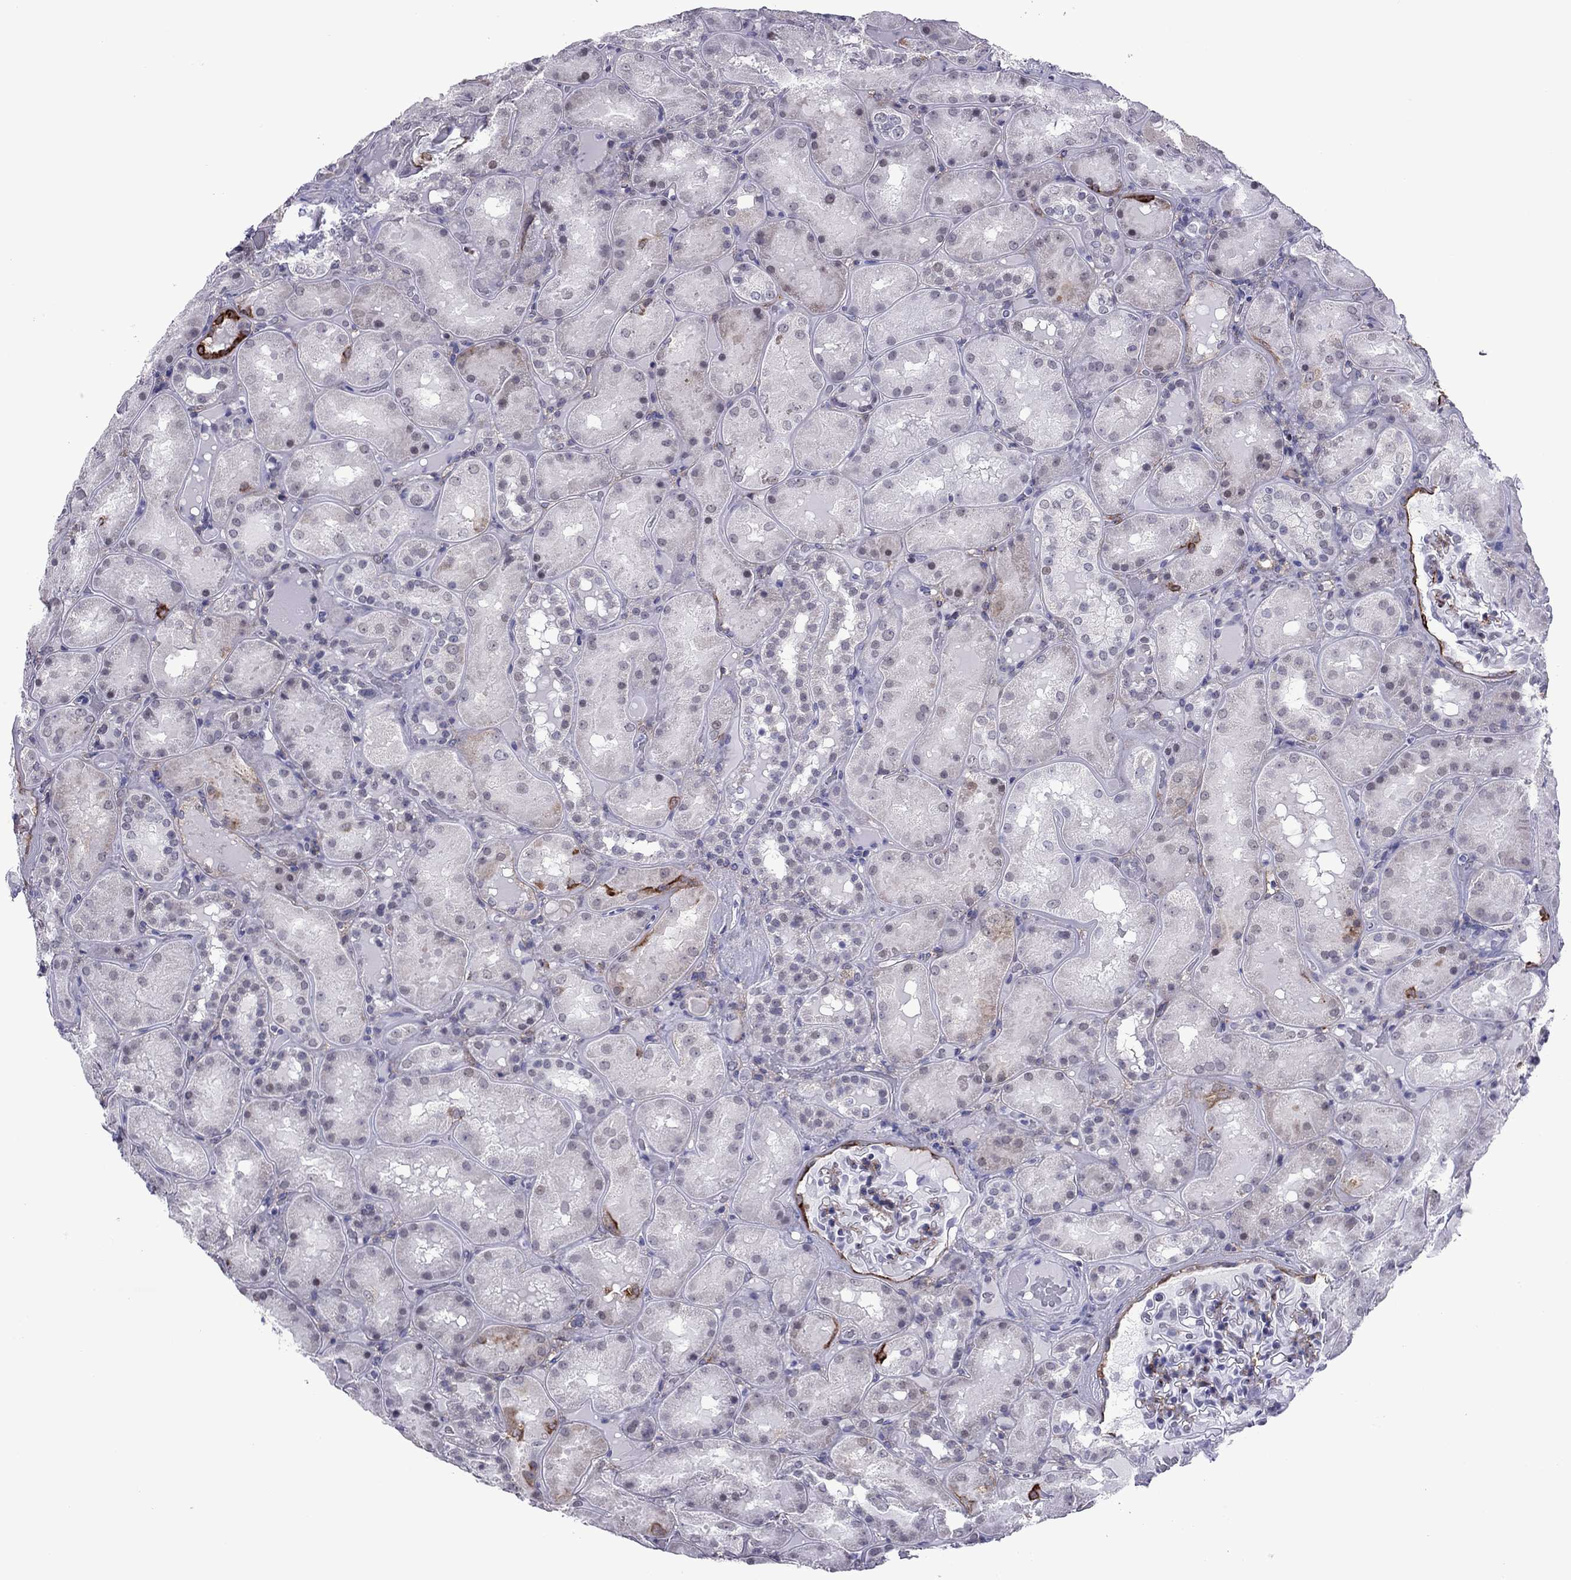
{"staining": {"intensity": "strong", "quantity": "<25%", "location": "cytoplasmic/membranous"}, "tissue": "kidney", "cell_type": "Cells in glomeruli", "image_type": "normal", "snomed": [{"axis": "morphology", "description": "Normal tissue, NOS"}, {"axis": "topography", "description": "Kidney"}], "caption": "Protein staining exhibits strong cytoplasmic/membranous expression in about <25% of cells in glomeruli in normal kidney.", "gene": "ZNF646", "patient": {"sex": "male", "age": 73}}